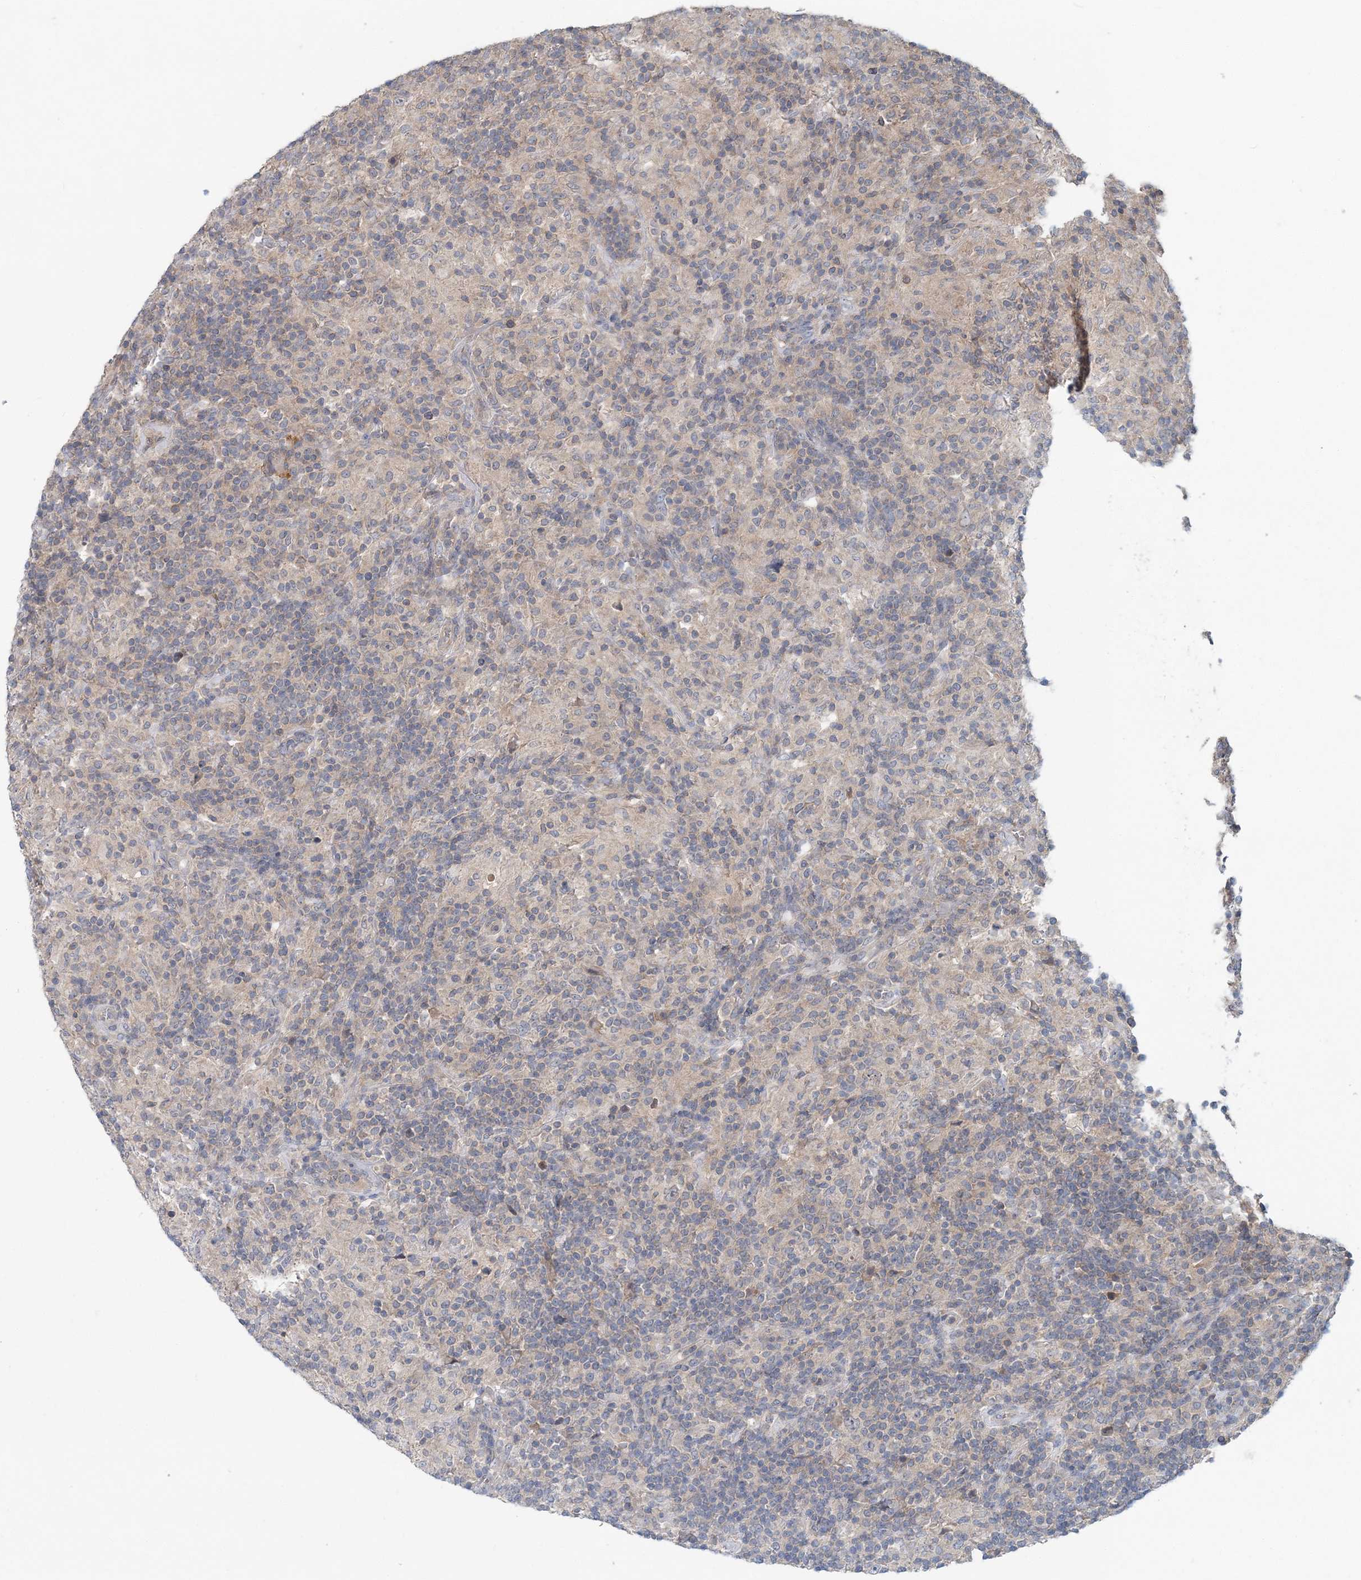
{"staining": {"intensity": "negative", "quantity": "none", "location": "none"}, "tissue": "lymphoma", "cell_type": "Tumor cells", "image_type": "cancer", "snomed": [{"axis": "morphology", "description": "Hodgkin's disease, NOS"}, {"axis": "topography", "description": "Lymph node"}], "caption": "A histopathology image of human Hodgkin's disease is negative for staining in tumor cells. The staining is performed using DAB brown chromogen with nuclei counter-stained in using hematoxylin.", "gene": "RNF25", "patient": {"sex": "male", "age": 70}}